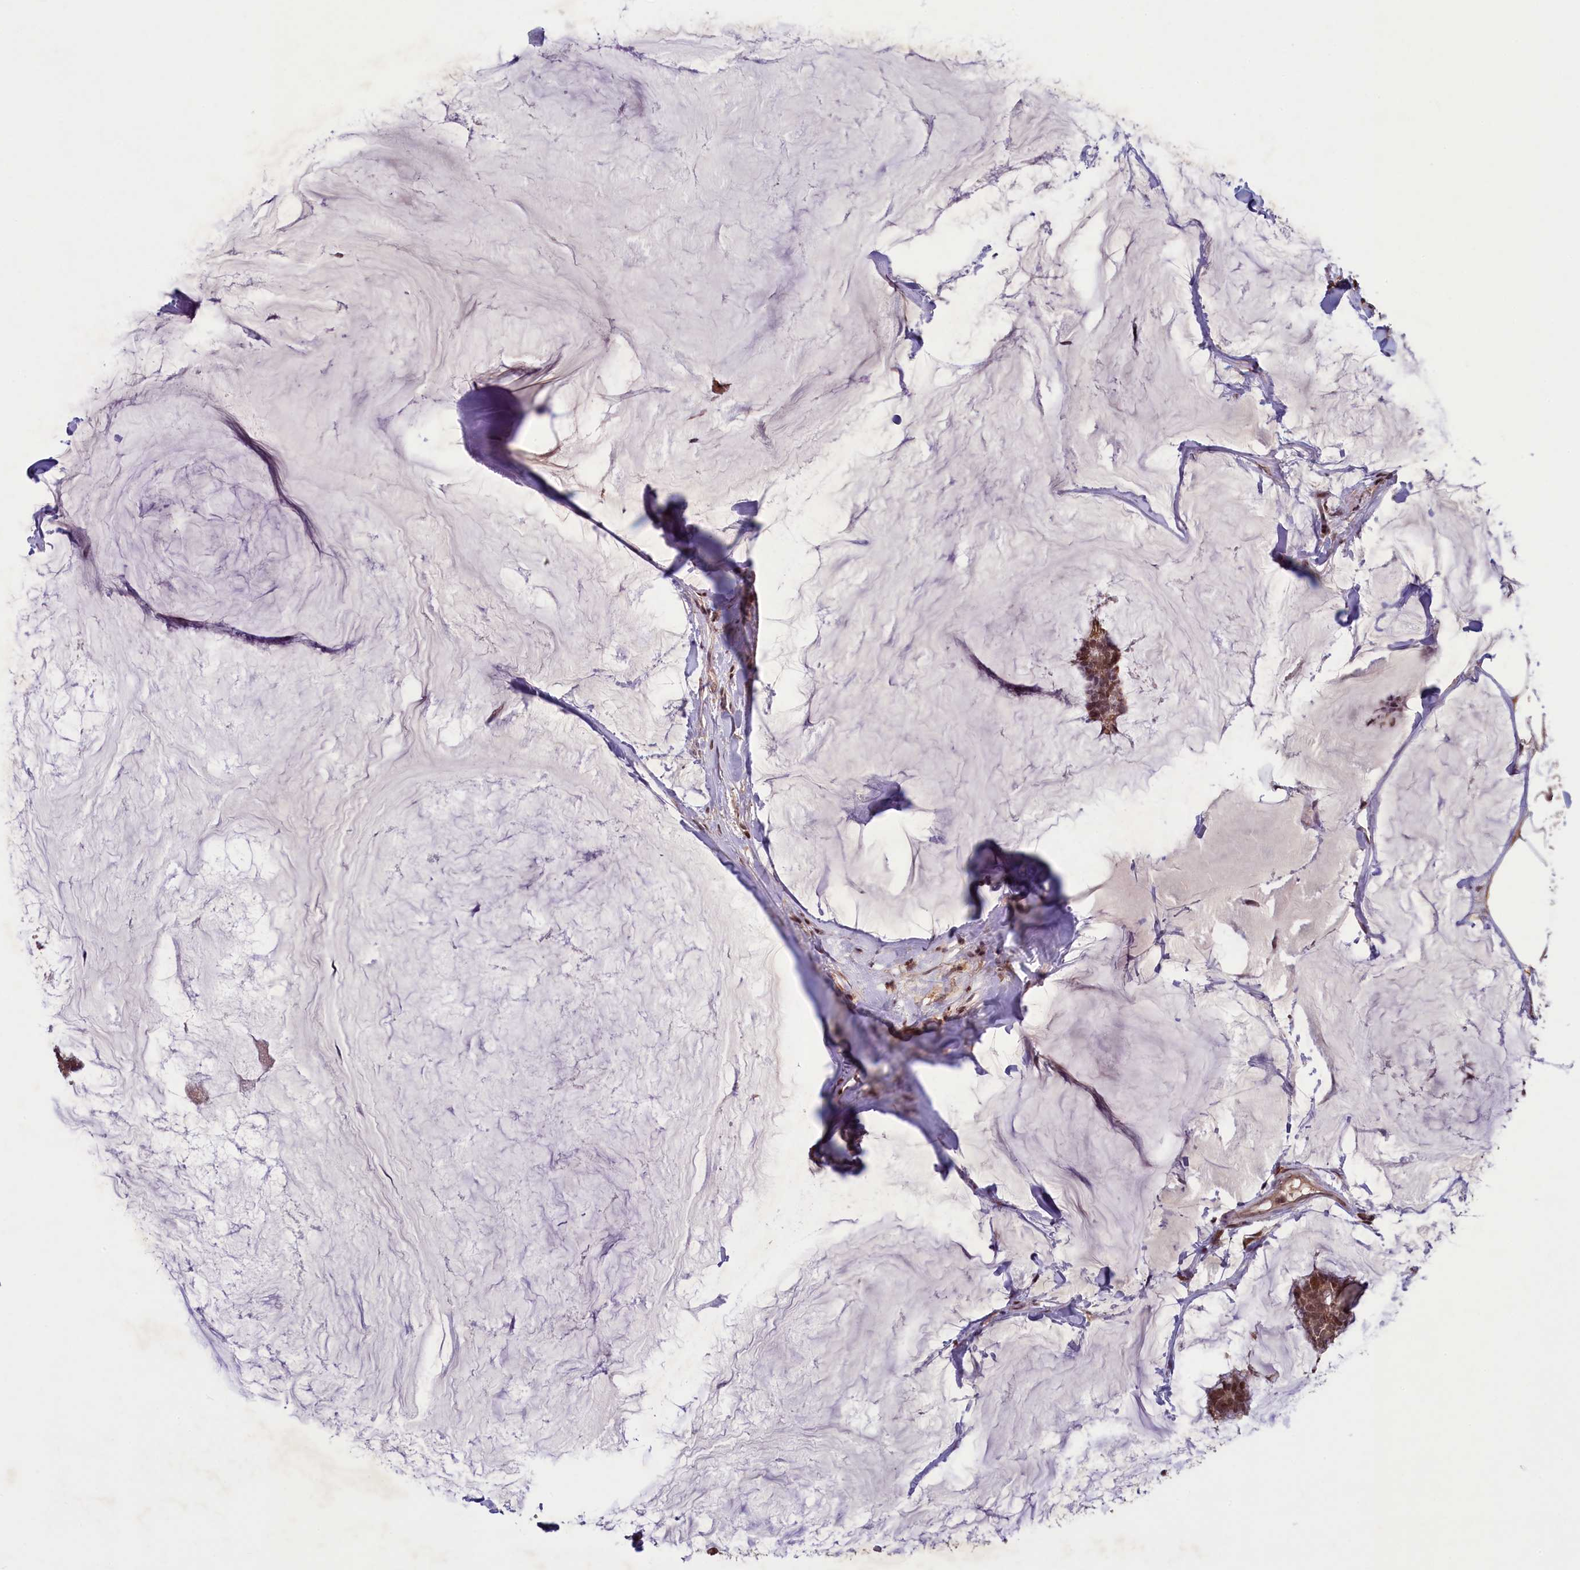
{"staining": {"intensity": "moderate", "quantity": ">75%", "location": "cytoplasmic/membranous,nuclear"}, "tissue": "breast cancer", "cell_type": "Tumor cells", "image_type": "cancer", "snomed": [{"axis": "morphology", "description": "Duct carcinoma"}, {"axis": "topography", "description": "Breast"}], "caption": "The immunohistochemical stain labels moderate cytoplasmic/membranous and nuclear expression in tumor cells of intraductal carcinoma (breast) tissue.", "gene": "NUBP1", "patient": {"sex": "female", "age": 93}}